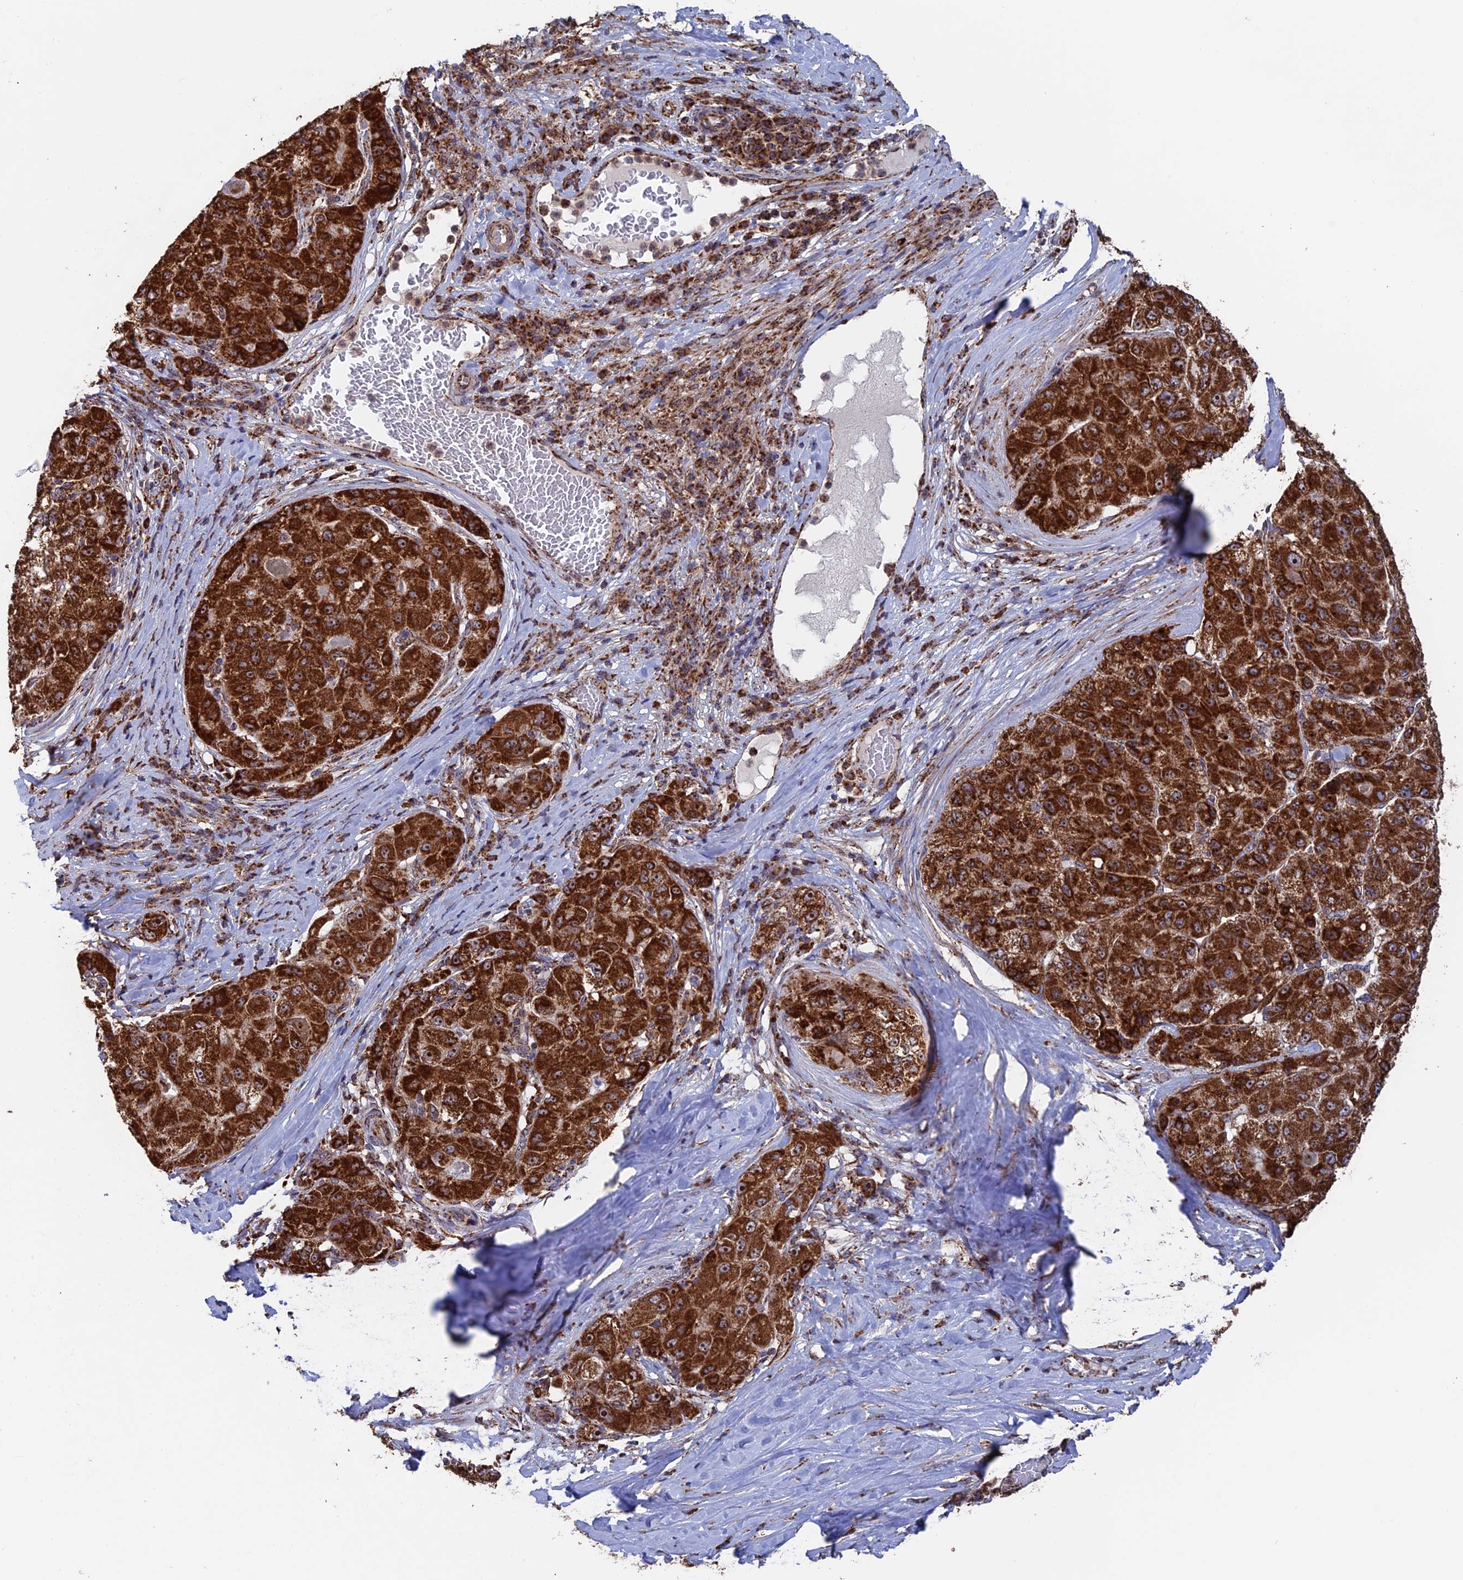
{"staining": {"intensity": "strong", "quantity": ">75%", "location": "cytoplasmic/membranous,nuclear"}, "tissue": "liver cancer", "cell_type": "Tumor cells", "image_type": "cancer", "snomed": [{"axis": "morphology", "description": "Carcinoma, Hepatocellular, NOS"}, {"axis": "topography", "description": "Liver"}], "caption": "Protein staining of liver cancer (hepatocellular carcinoma) tissue exhibits strong cytoplasmic/membranous and nuclear staining in about >75% of tumor cells.", "gene": "DTYMK", "patient": {"sex": "male", "age": 80}}